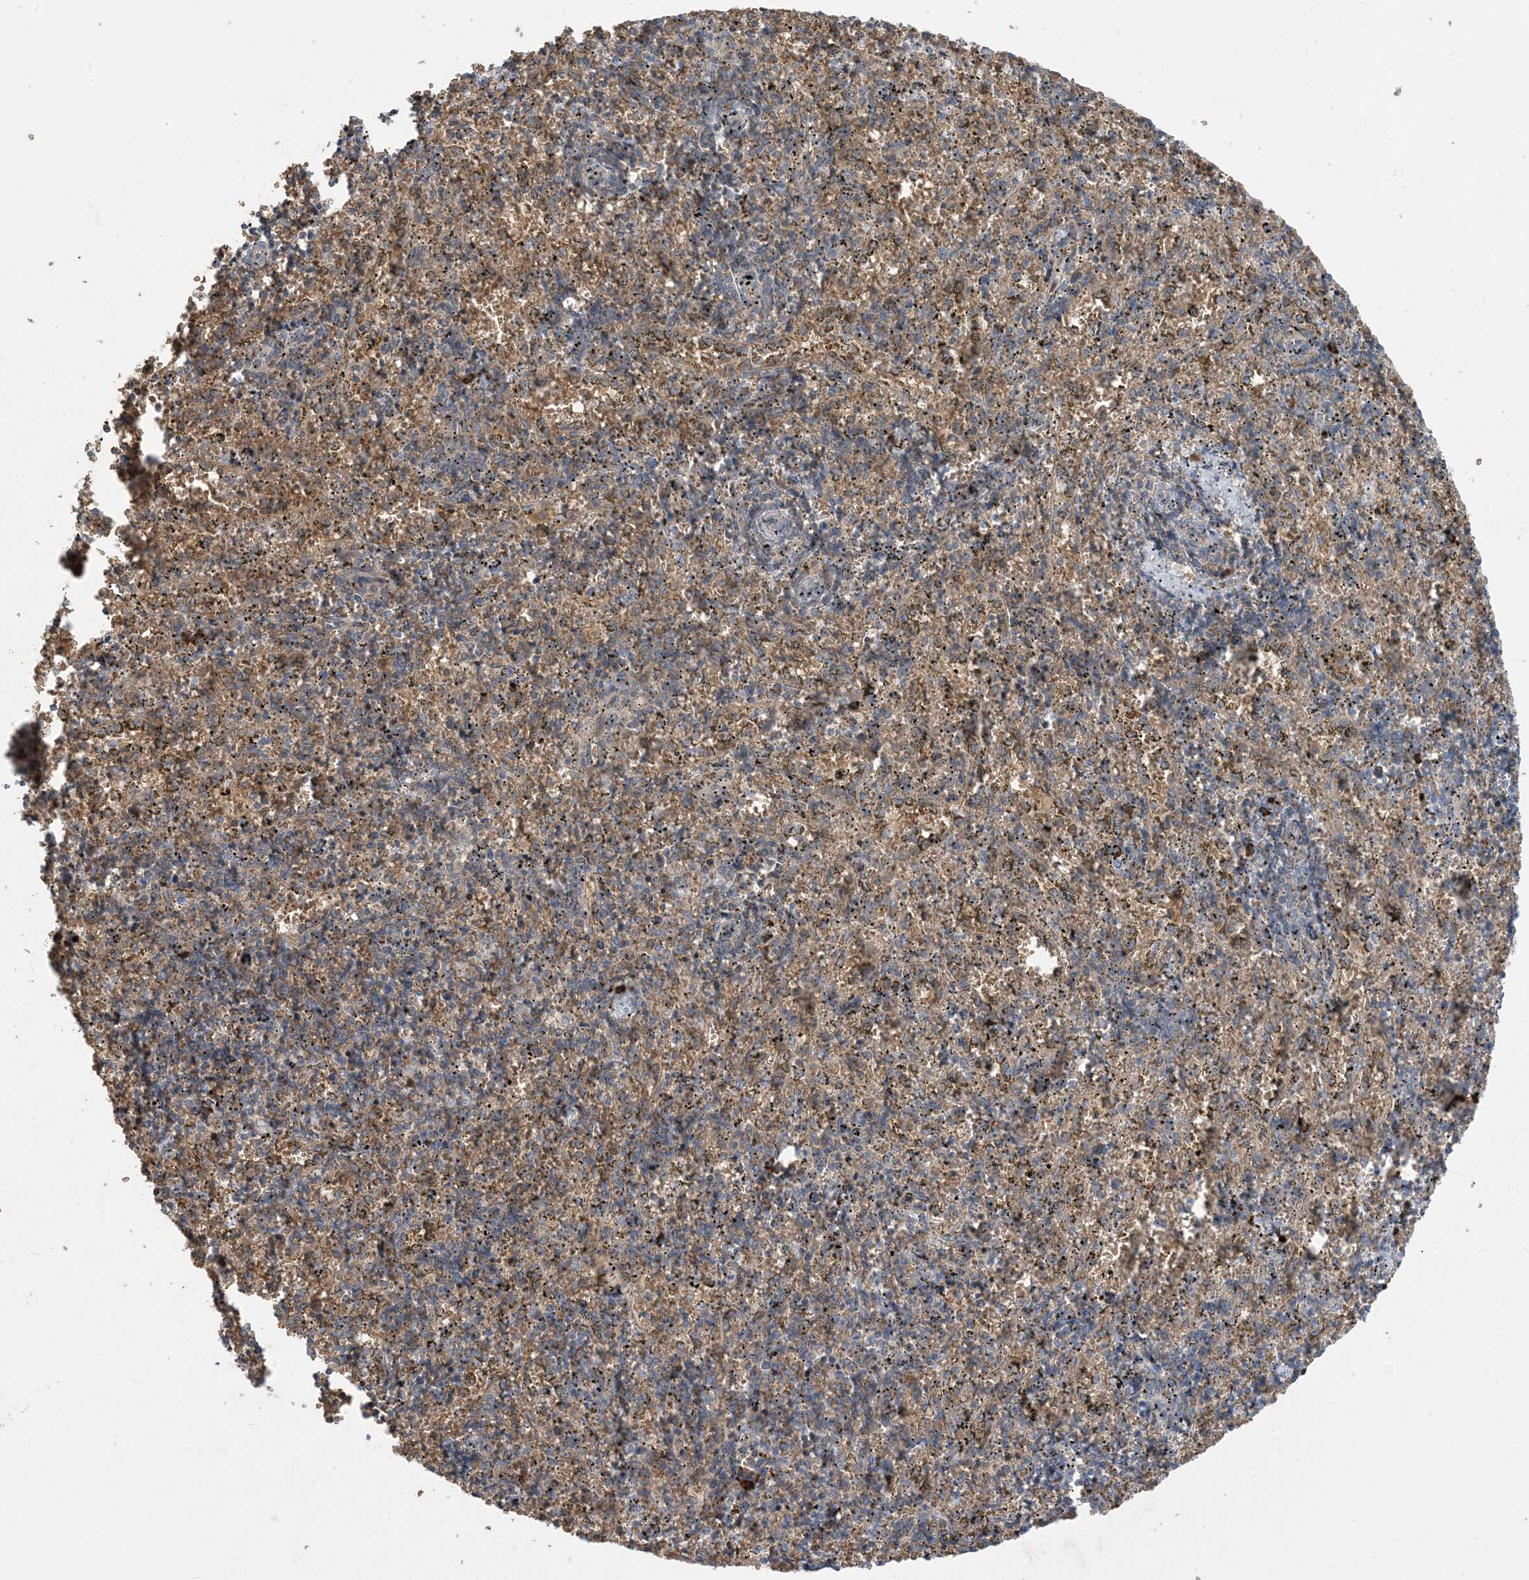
{"staining": {"intensity": "weak", "quantity": "<25%", "location": "cytoplasmic/membranous"}, "tissue": "spleen", "cell_type": "Cells in red pulp", "image_type": "normal", "snomed": [{"axis": "morphology", "description": "Normal tissue, NOS"}, {"axis": "topography", "description": "Spleen"}], "caption": "Immunohistochemistry (IHC) histopathology image of benign human spleen stained for a protein (brown), which reveals no positivity in cells in red pulp.", "gene": "PUSL1", "patient": {"sex": "male", "age": 11}}